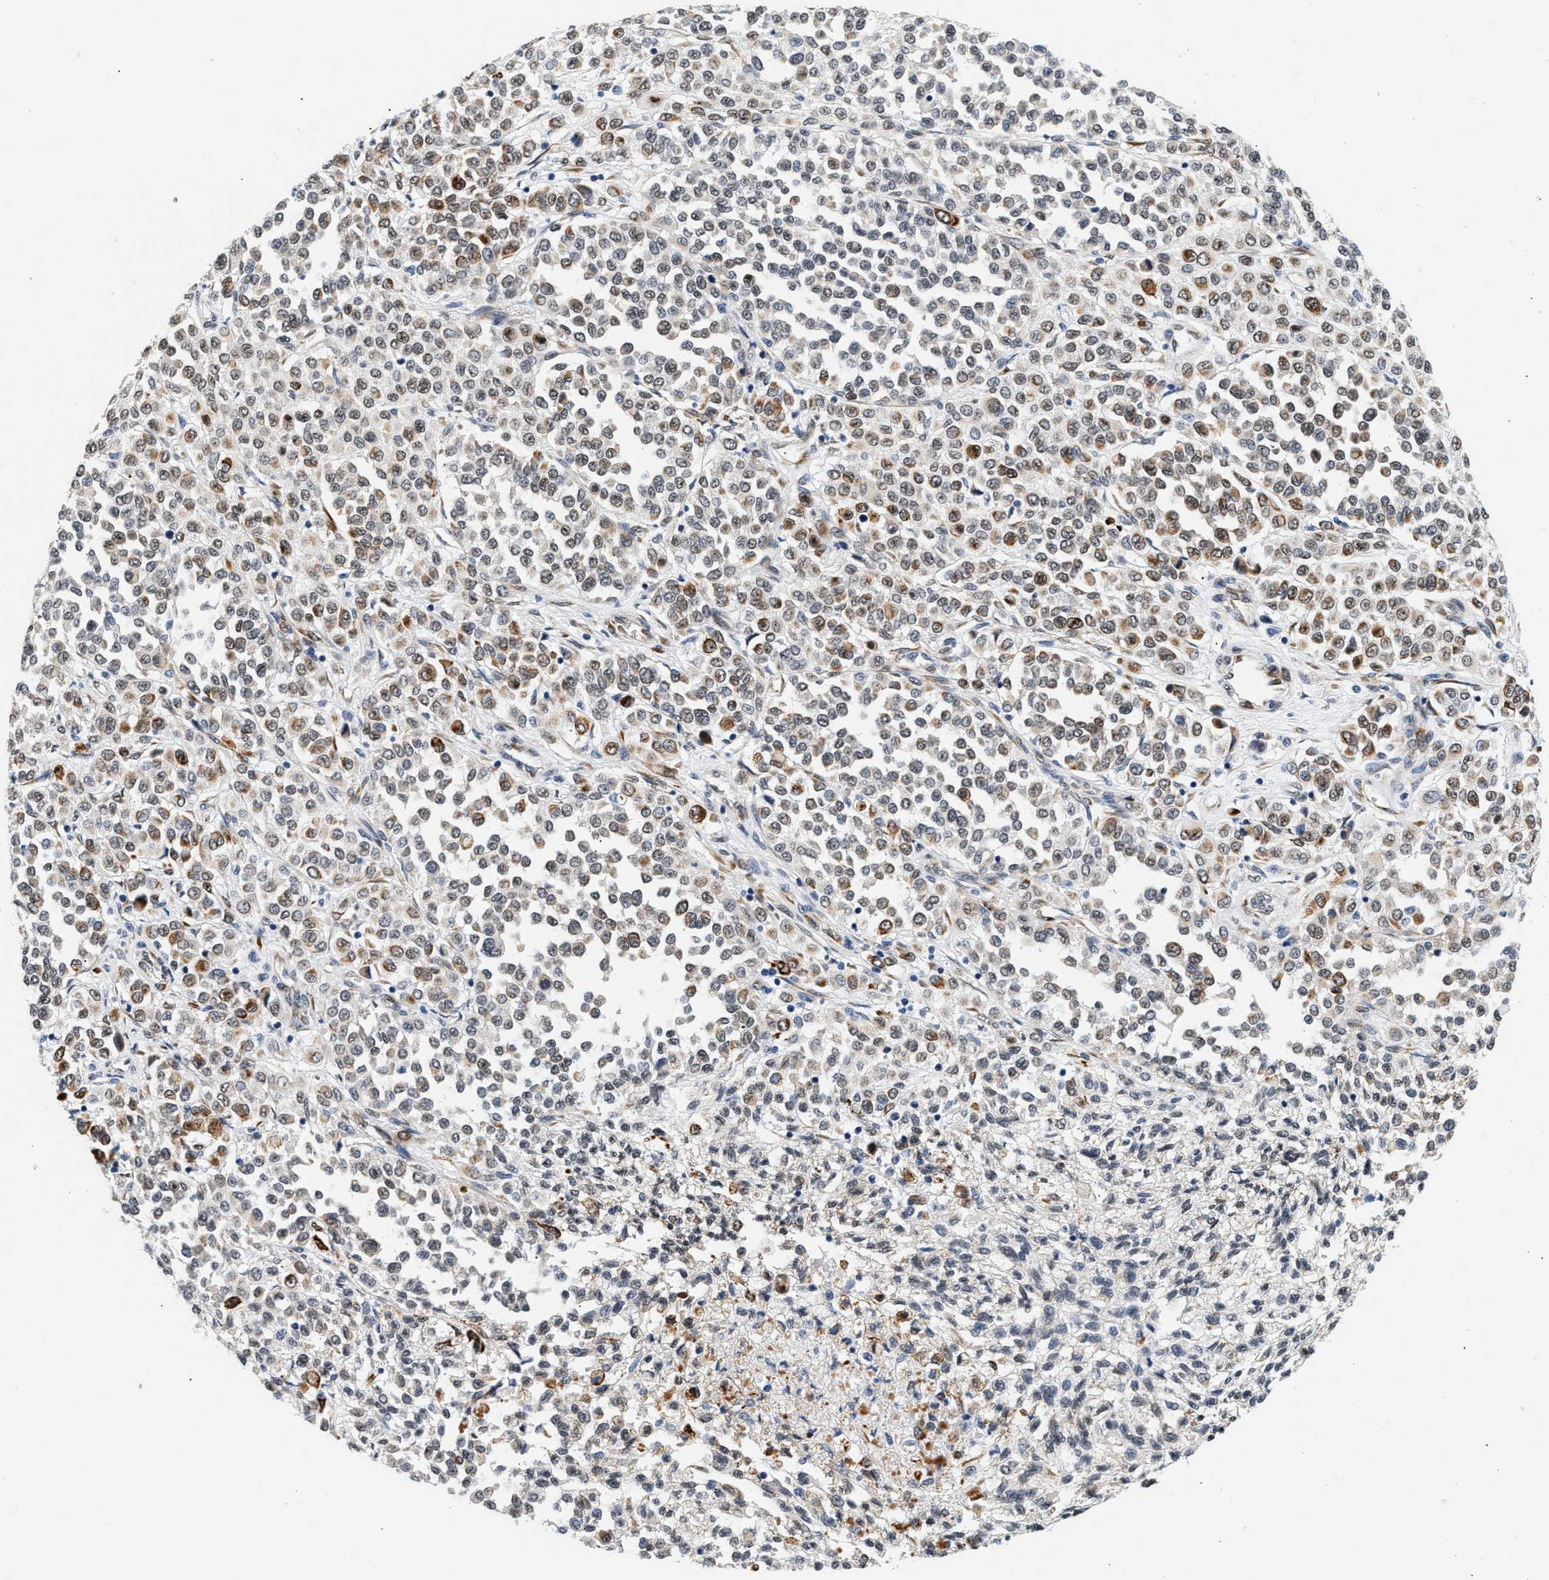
{"staining": {"intensity": "weak", "quantity": "<25%", "location": "nuclear"}, "tissue": "melanoma", "cell_type": "Tumor cells", "image_type": "cancer", "snomed": [{"axis": "morphology", "description": "Malignant melanoma, Metastatic site"}, {"axis": "topography", "description": "Pancreas"}], "caption": "Tumor cells are negative for protein expression in human malignant melanoma (metastatic site).", "gene": "THOC1", "patient": {"sex": "female", "age": 30}}